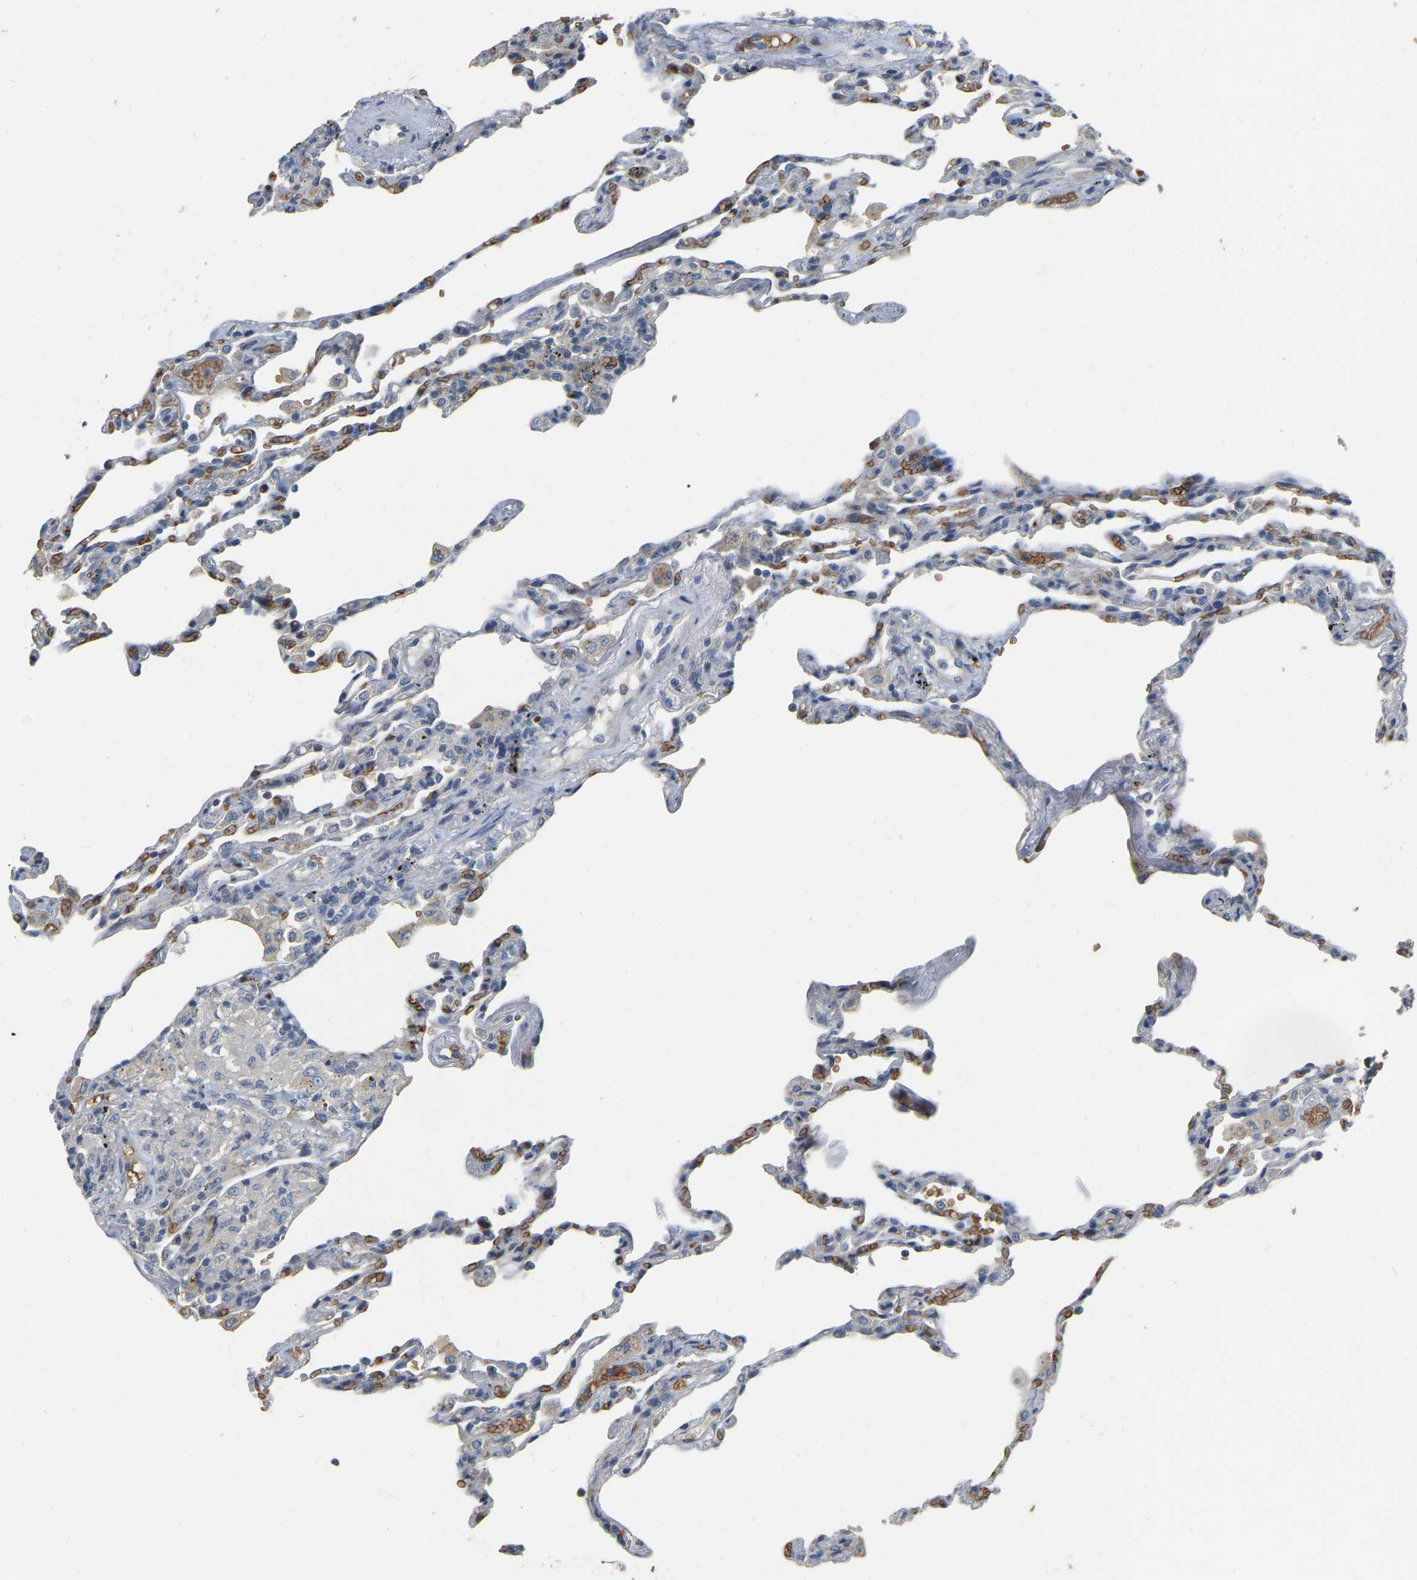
{"staining": {"intensity": "negative", "quantity": "none", "location": "none"}, "tissue": "lung", "cell_type": "Alveolar cells", "image_type": "normal", "snomed": [{"axis": "morphology", "description": "Normal tissue, NOS"}, {"axis": "topography", "description": "Lung"}], "caption": "DAB immunohistochemical staining of normal lung exhibits no significant expression in alveolar cells. (DAB (3,3'-diaminobenzidine) immunohistochemistry (IHC) visualized using brightfield microscopy, high magnification).", "gene": "CFAP298", "patient": {"sex": "male", "age": 59}}